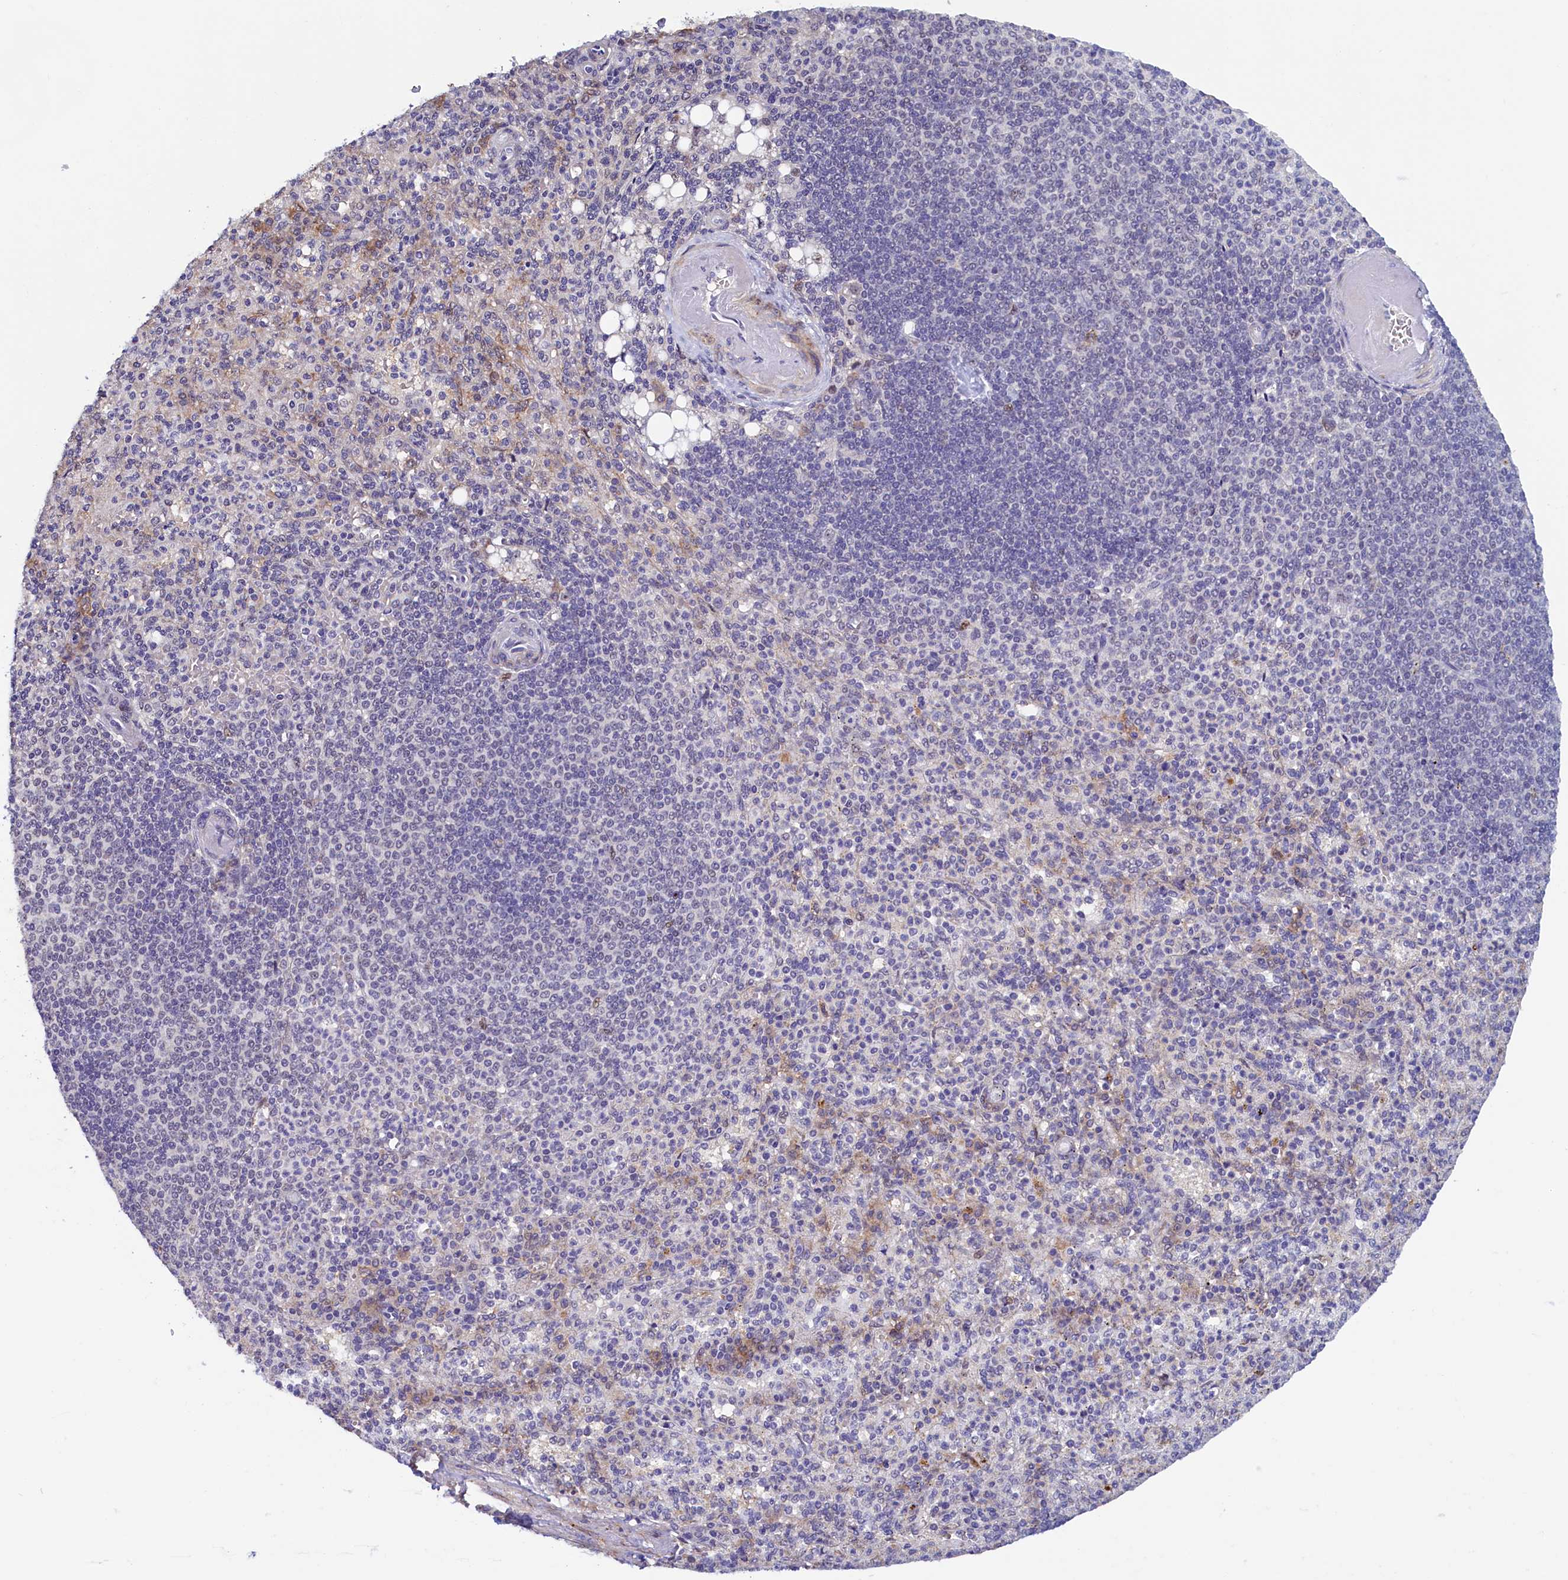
{"staining": {"intensity": "negative", "quantity": "none", "location": "none"}, "tissue": "spleen", "cell_type": "Cells in red pulp", "image_type": "normal", "snomed": [{"axis": "morphology", "description": "Normal tissue, NOS"}, {"axis": "topography", "description": "Spleen"}], "caption": "High power microscopy micrograph of an immunohistochemistry (IHC) micrograph of normal spleen, revealing no significant positivity in cells in red pulp.", "gene": "PACSIN3", "patient": {"sex": "female", "age": 74}}